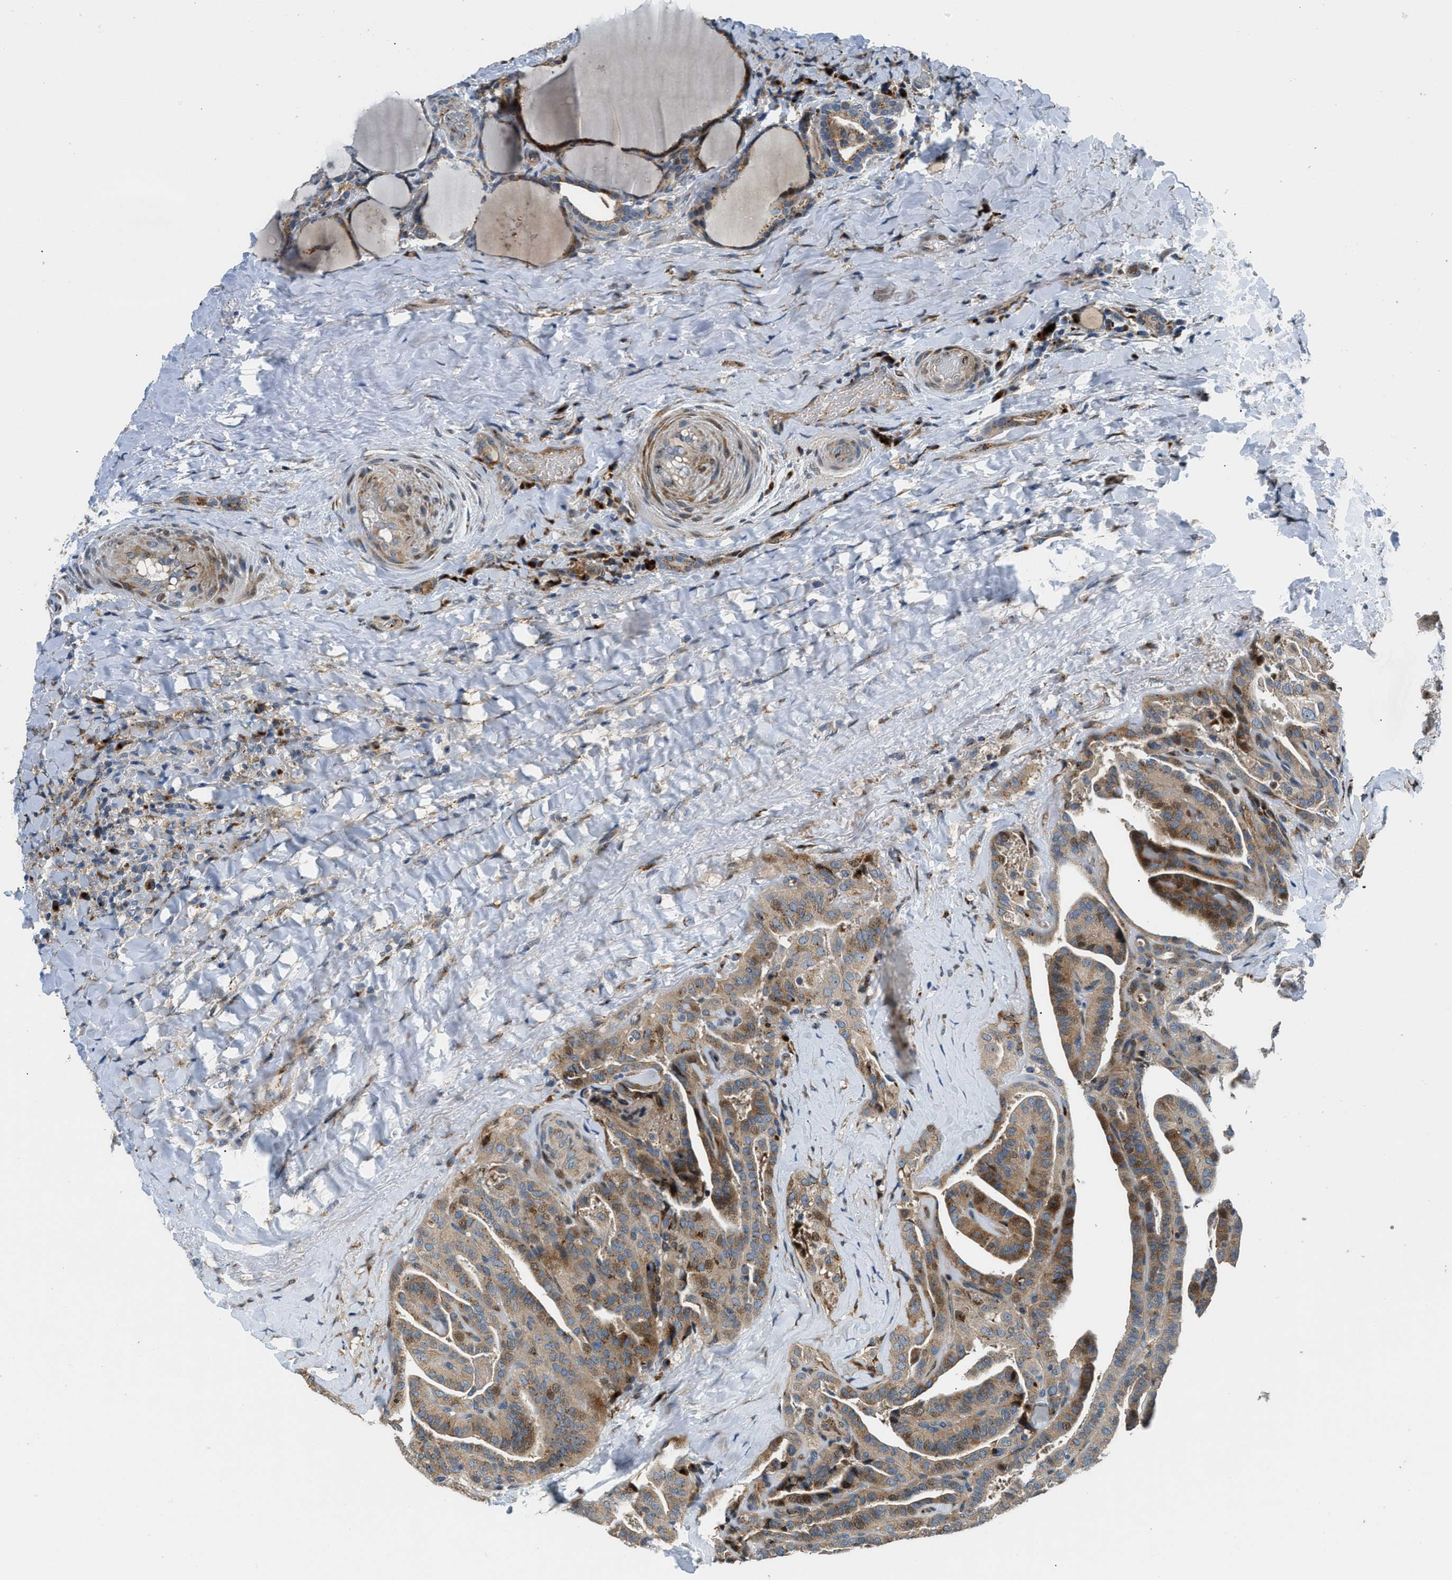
{"staining": {"intensity": "weak", "quantity": "25%-75%", "location": "cytoplasmic/membranous,nuclear"}, "tissue": "thyroid cancer", "cell_type": "Tumor cells", "image_type": "cancer", "snomed": [{"axis": "morphology", "description": "Papillary adenocarcinoma, NOS"}, {"axis": "topography", "description": "Thyroid gland"}], "caption": "Papillary adenocarcinoma (thyroid) tissue demonstrates weak cytoplasmic/membranous and nuclear positivity in approximately 25%-75% of tumor cells", "gene": "FUT8", "patient": {"sex": "male", "age": 77}}